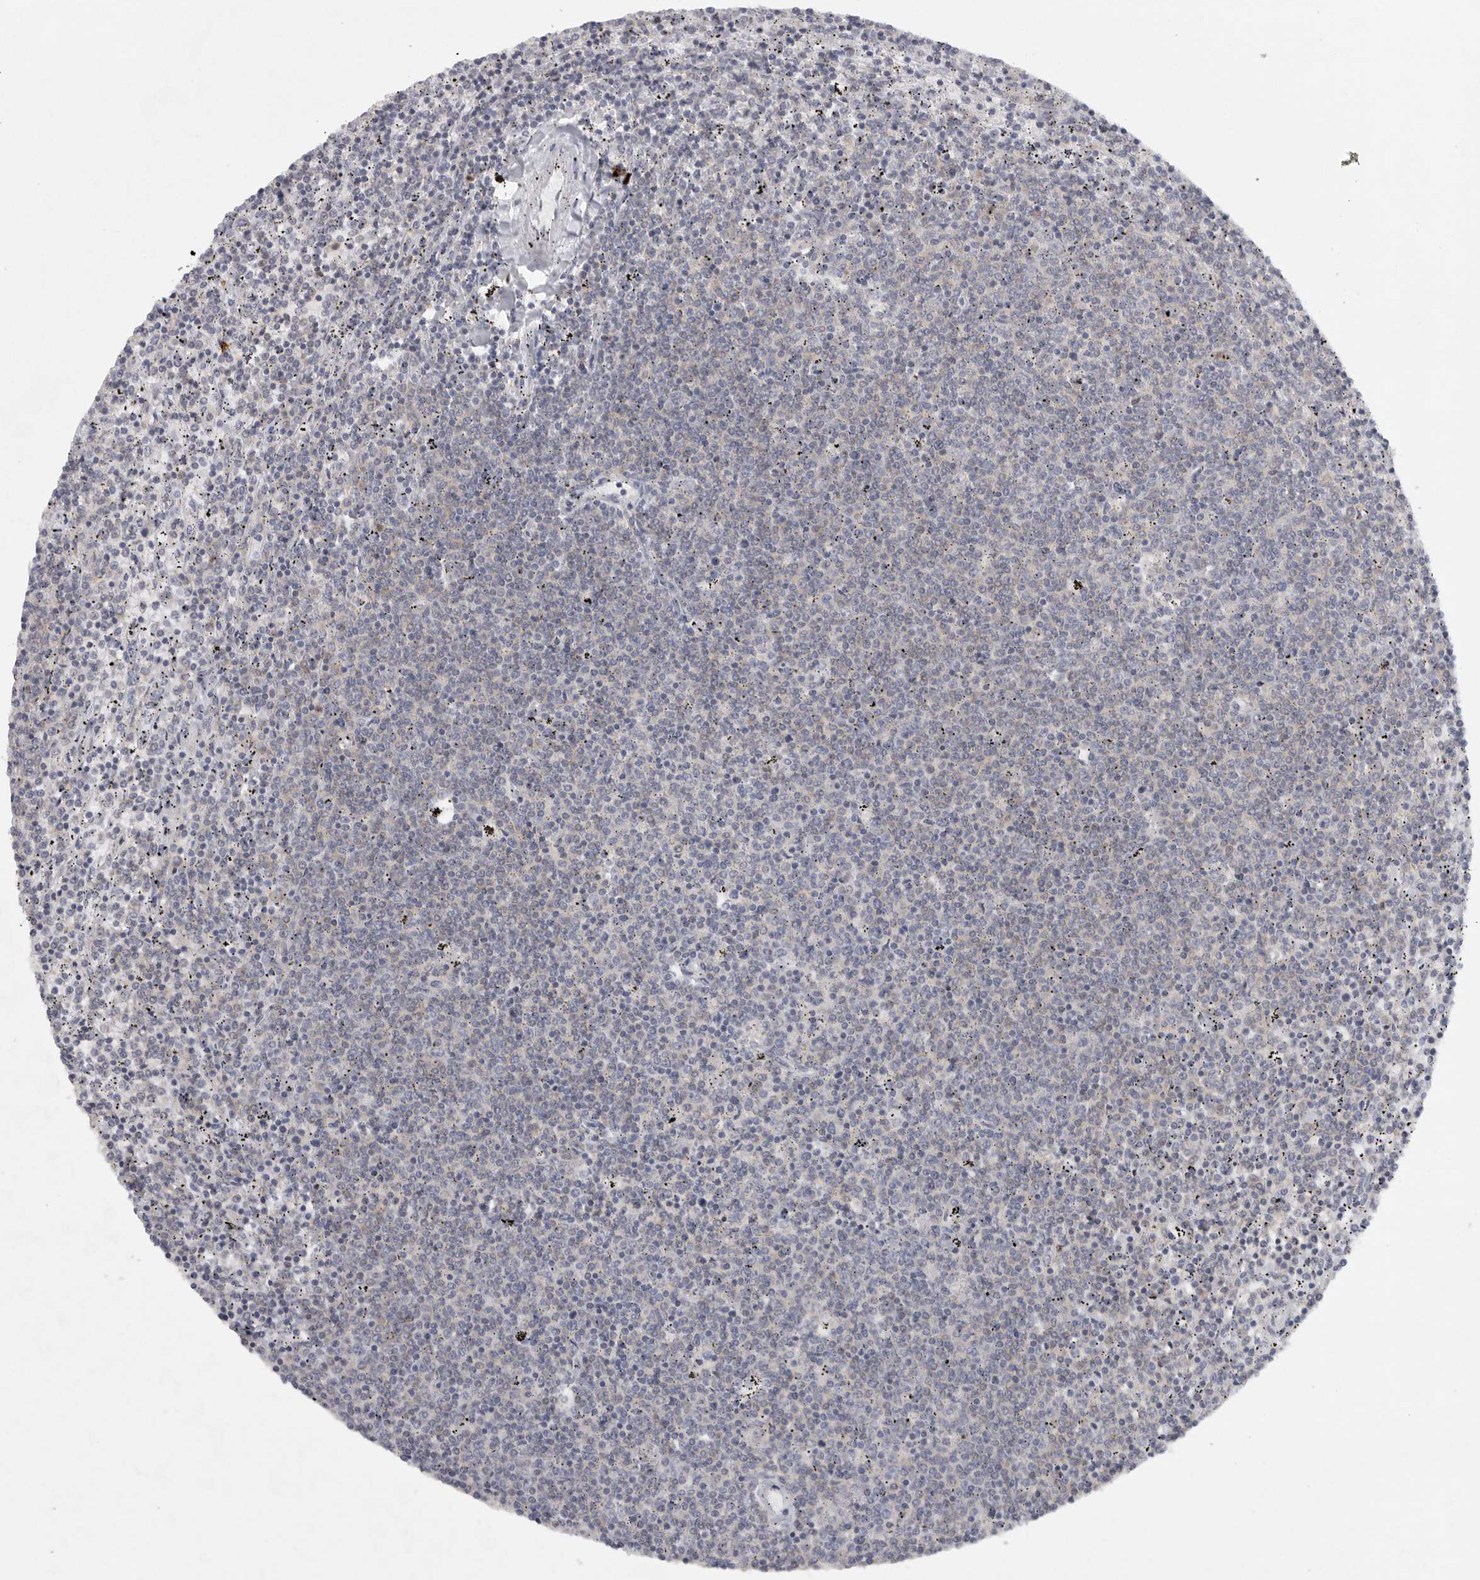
{"staining": {"intensity": "negative", "quantity": "none", "location": "none"}, "tissue": "lymphoma", "cell_type": "Tumor cells", "image_type": "cancer", "snomed": [{"axis": "morphology", "description": "Malignant lymphoma, non-Hodgkin's type, Low grade"}, {"axis": "topography", "description": "Spleen"}], "caption": "Immunohistochemical staining of human low-grade malignant lymphoma, non-Hodgkin's type shows no significant staining in tumor cells. (Stains: DAB (3,3'-diaminobenzidine) immunohistochemistry with hematoxylin counter stain, Microscopy: brightfield microscopy at high magnification).", "gene": "TMEM69", "patient": {"sex": "female", "age": 50}}